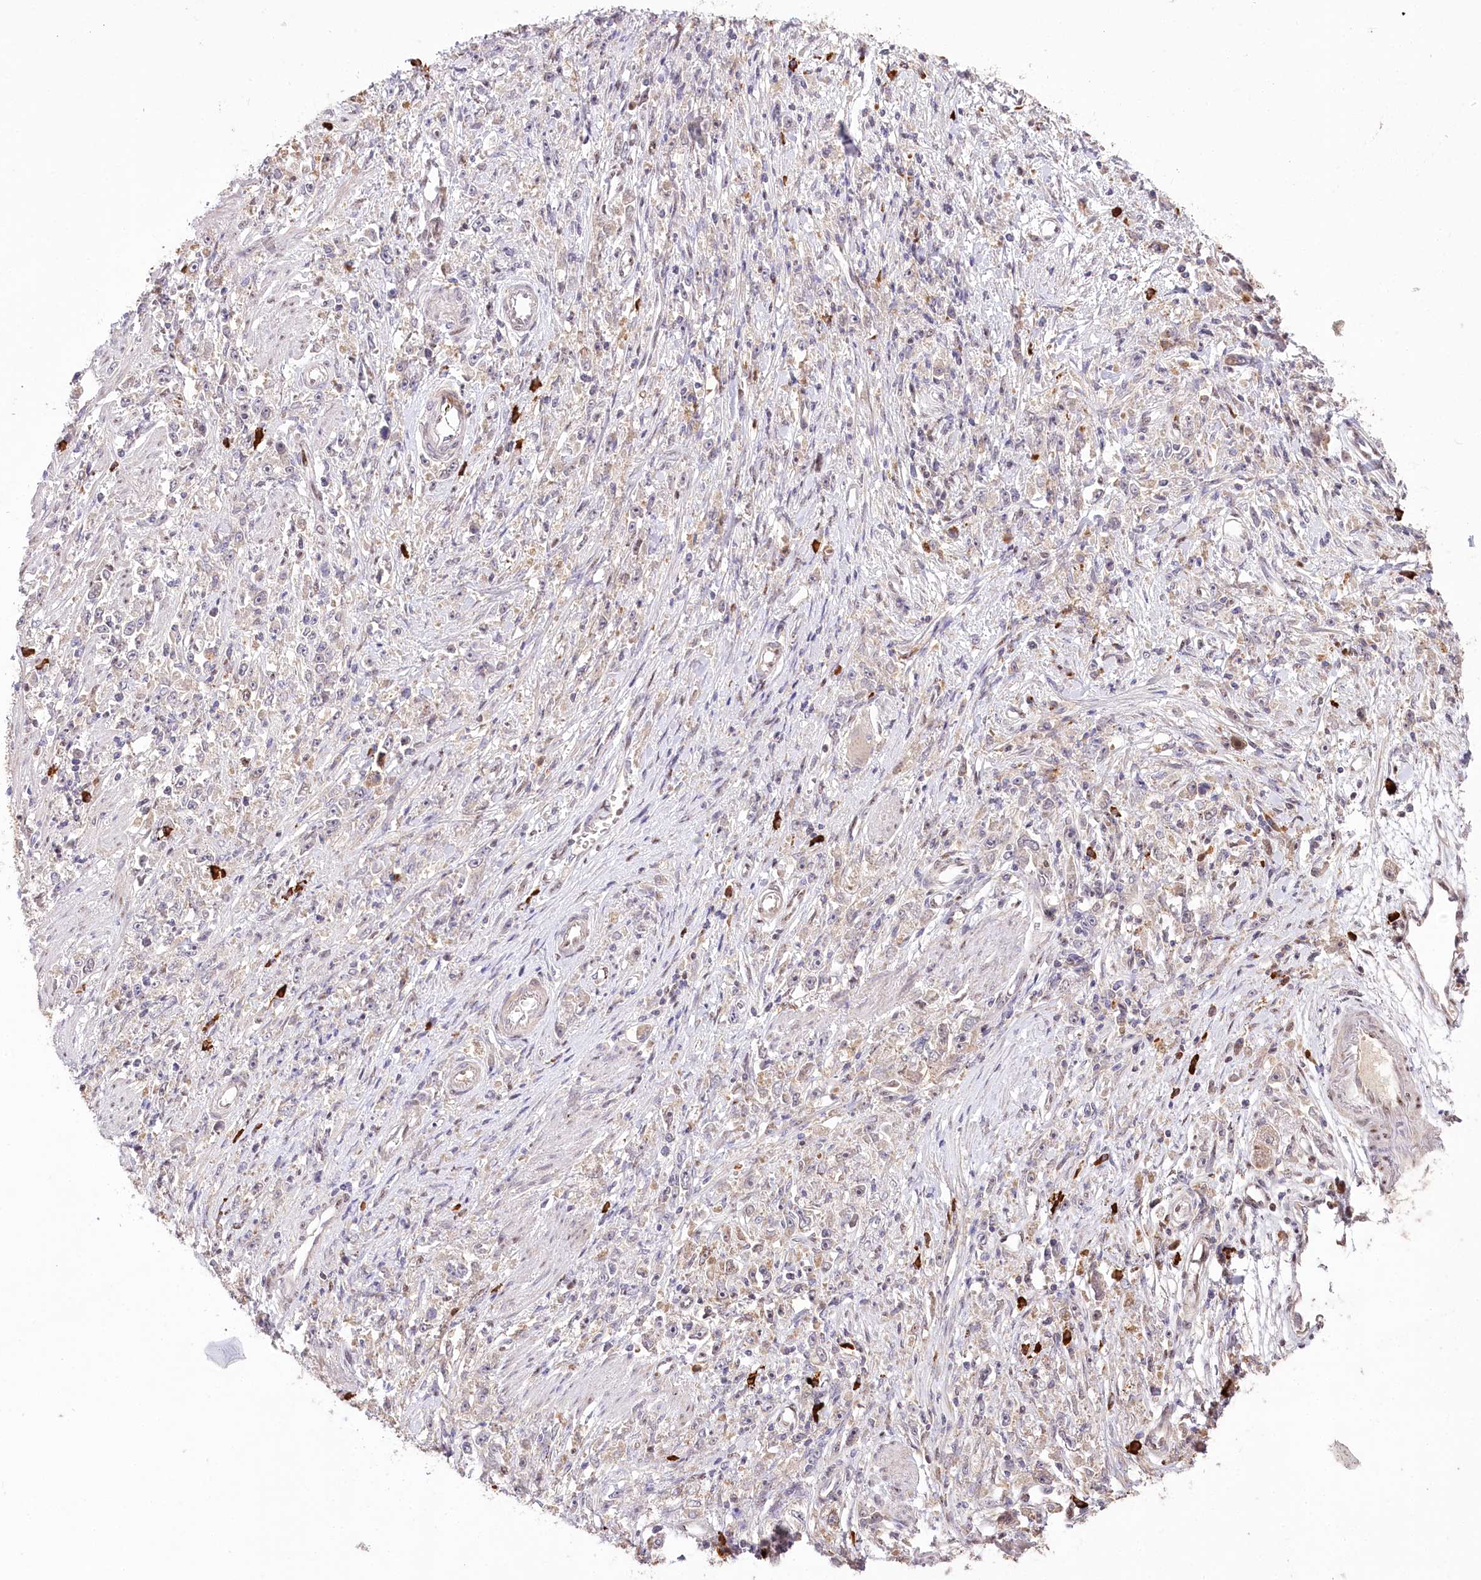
{"staining": {"intensity": "negative", "quantity": "none", "location": "none"}, "tissue": "stomach cancer", "cell_type": "Tumor cells", "image_type": "cancer", "snomed": [{"axis": "morphology", "description": "Adenocarcinoma, NOS"}, {"axis": "topography", "description": "Stomach"}], "caption": "Human stomach cancer (adenocarcinoma) stained for a protein using immunohistochemistry demonstrates no positivity in tumor cells.", "gene": "PYROXD1", "patient": {"sex": "female", "age": 59}}